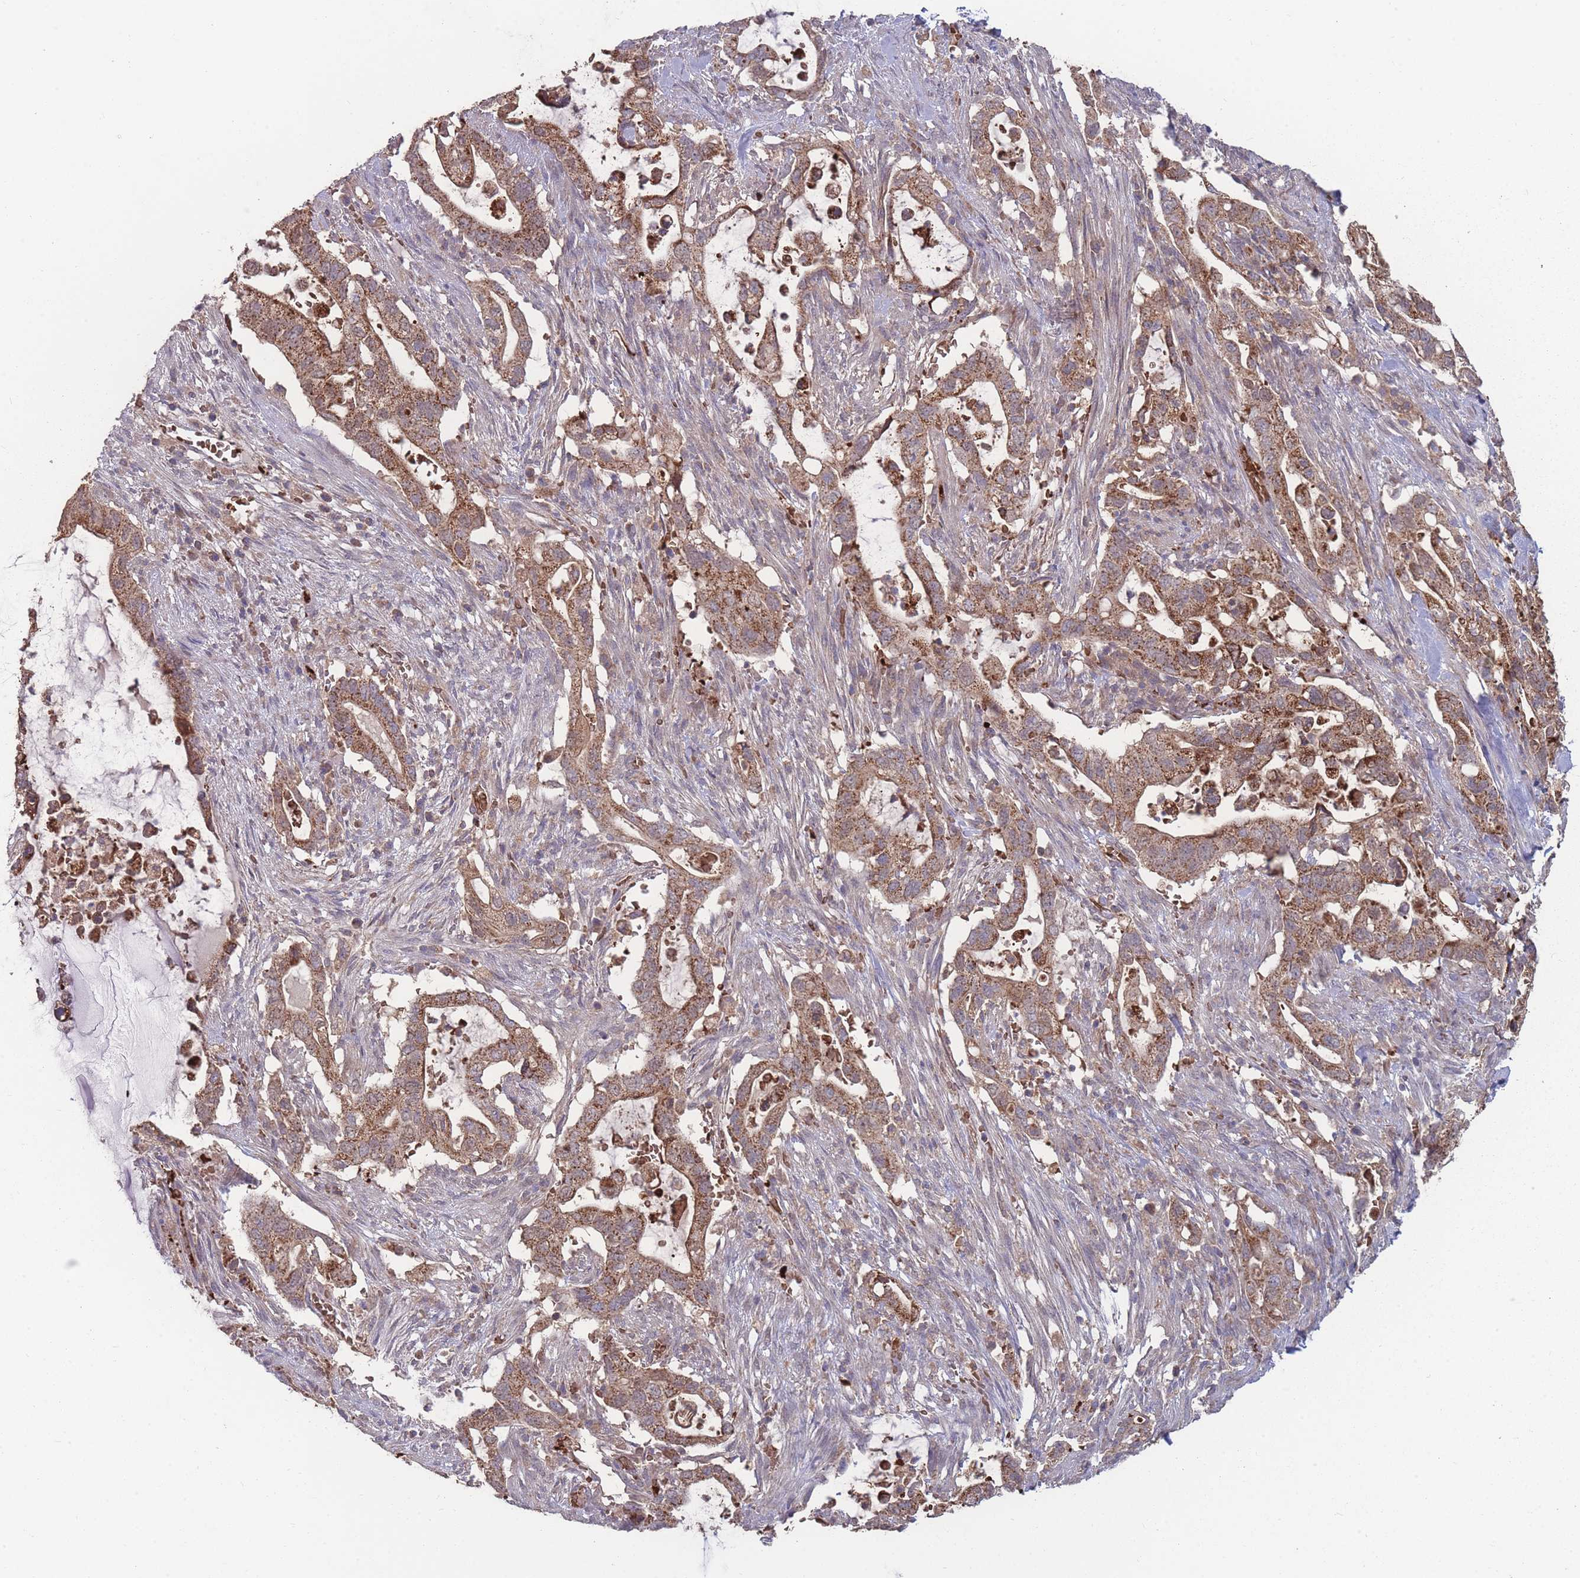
{"staining": {"intensity": "moderate", "quantity": ">75%", "location": "cytoplasmic/membranous"}, "tissue": "pancreatic cancer", "cell_type": "Tumor cells", "image_type": "cancer", "snomed": [{"axis": "morphology", "description": "Adenocarcinoma, NOS"}, {"axis": "topography", "description": "Pancreas"}], "caption": "Pancreatic cancer (adenocarcinoma) stained for a protein exhibits moderate cytoplasmic/membranous positivity in tumor cells.", "gene": "SLC35B4", "patient": {"sex": "female", "age": 72}}